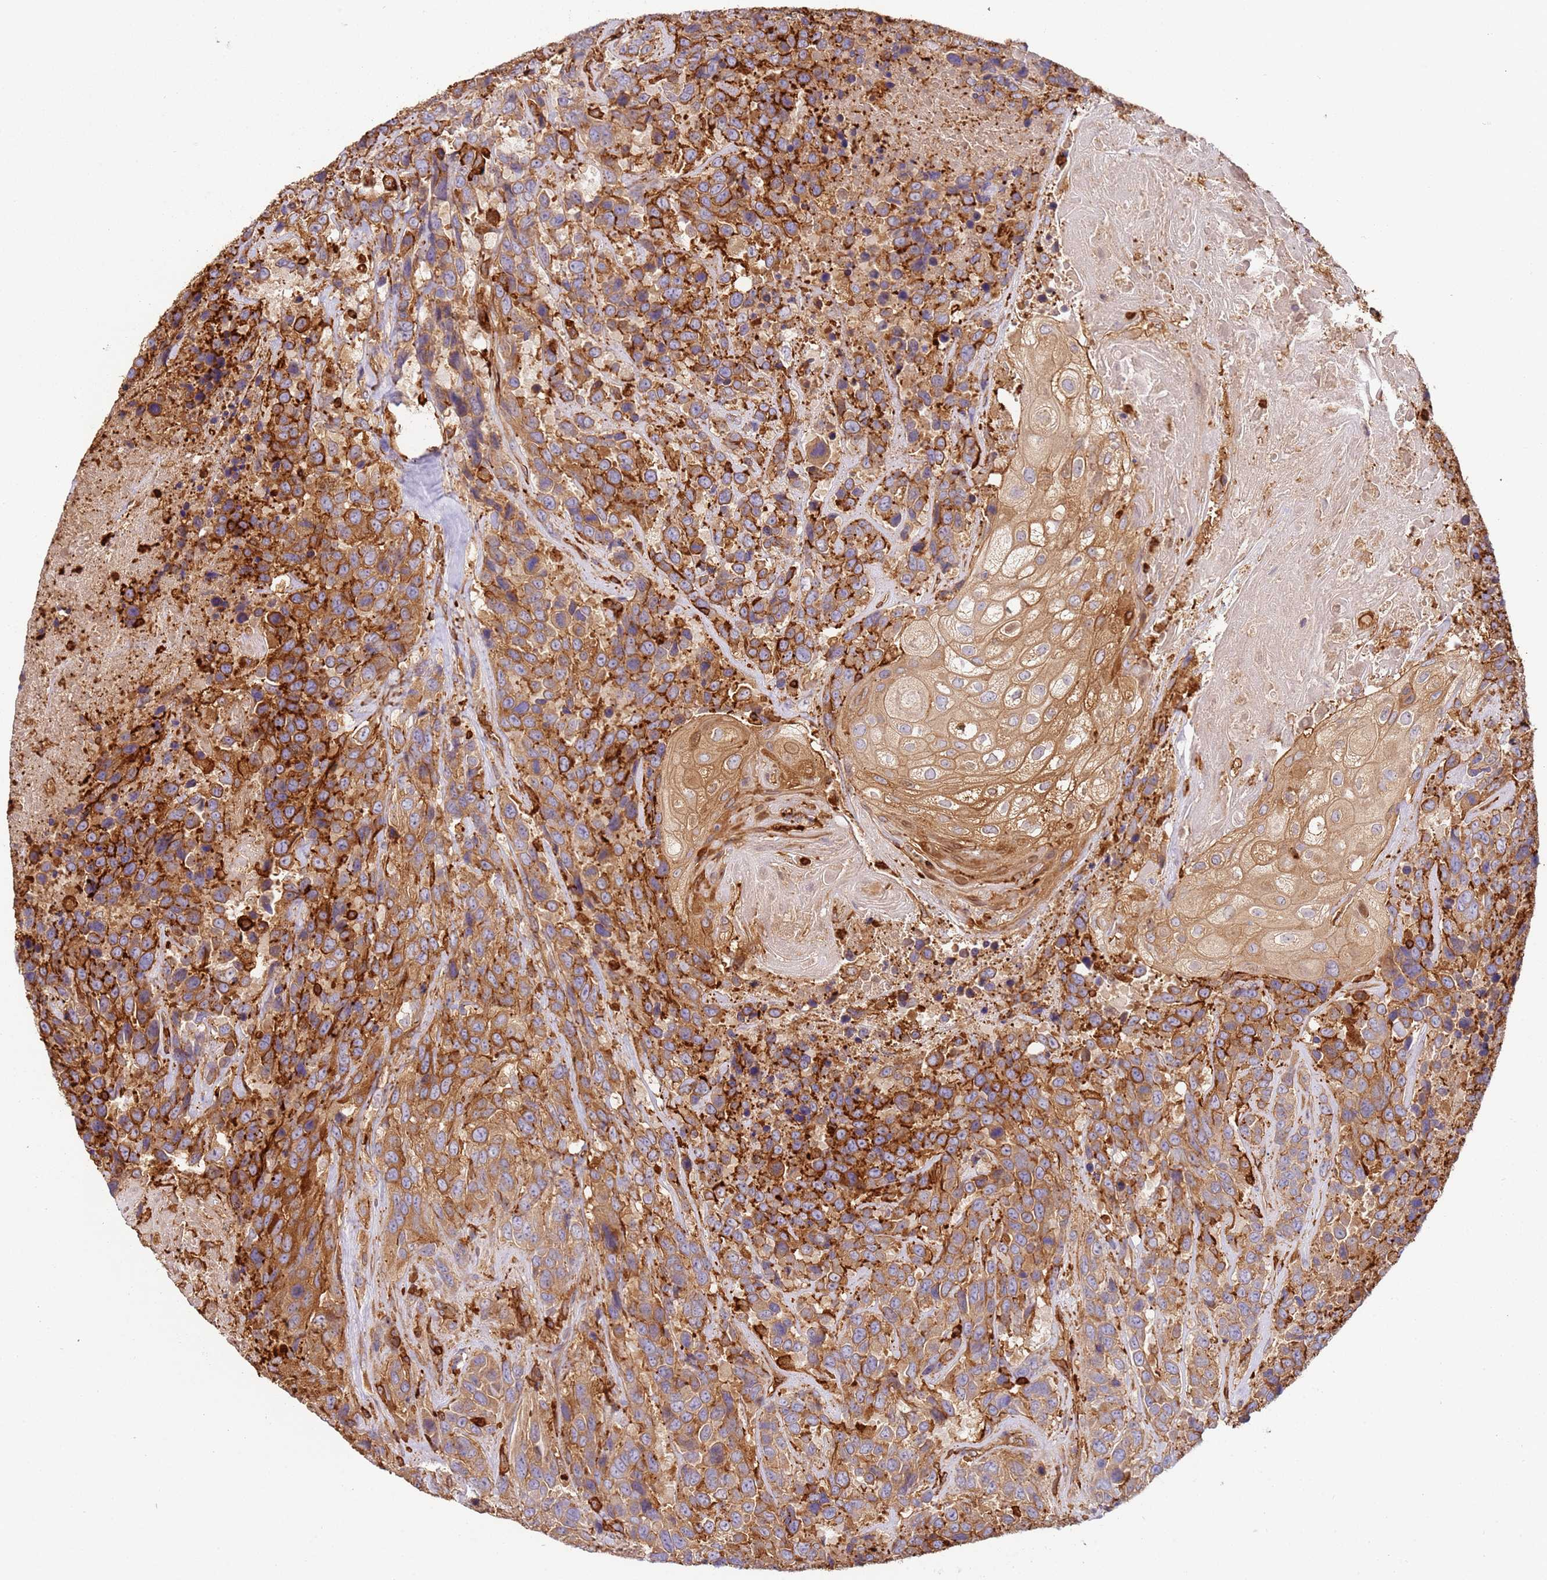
{"staining": {"intensity": "strong", "quantity": "25%-75%", "location": "cytoplasmic/membranous"}, "tissue": "urothelial cancer", "cell_type": "Tumor cells", "image_type": "cancer", "snomed": [{"axis": "morphology", "description": "Urothelial carcinoma, High grade"}, {"axis": "topography", "description": "Urinary bladder"}], "caption": "Urothelial carcinoma (high-grade) stained for a protein (brown) displays strong cytoplasmic/membranous positive positivity in approximately 25%-75% of tumor cells.", "gene": "OR6P1", "patient": {"sex": "female", "age": 70}}